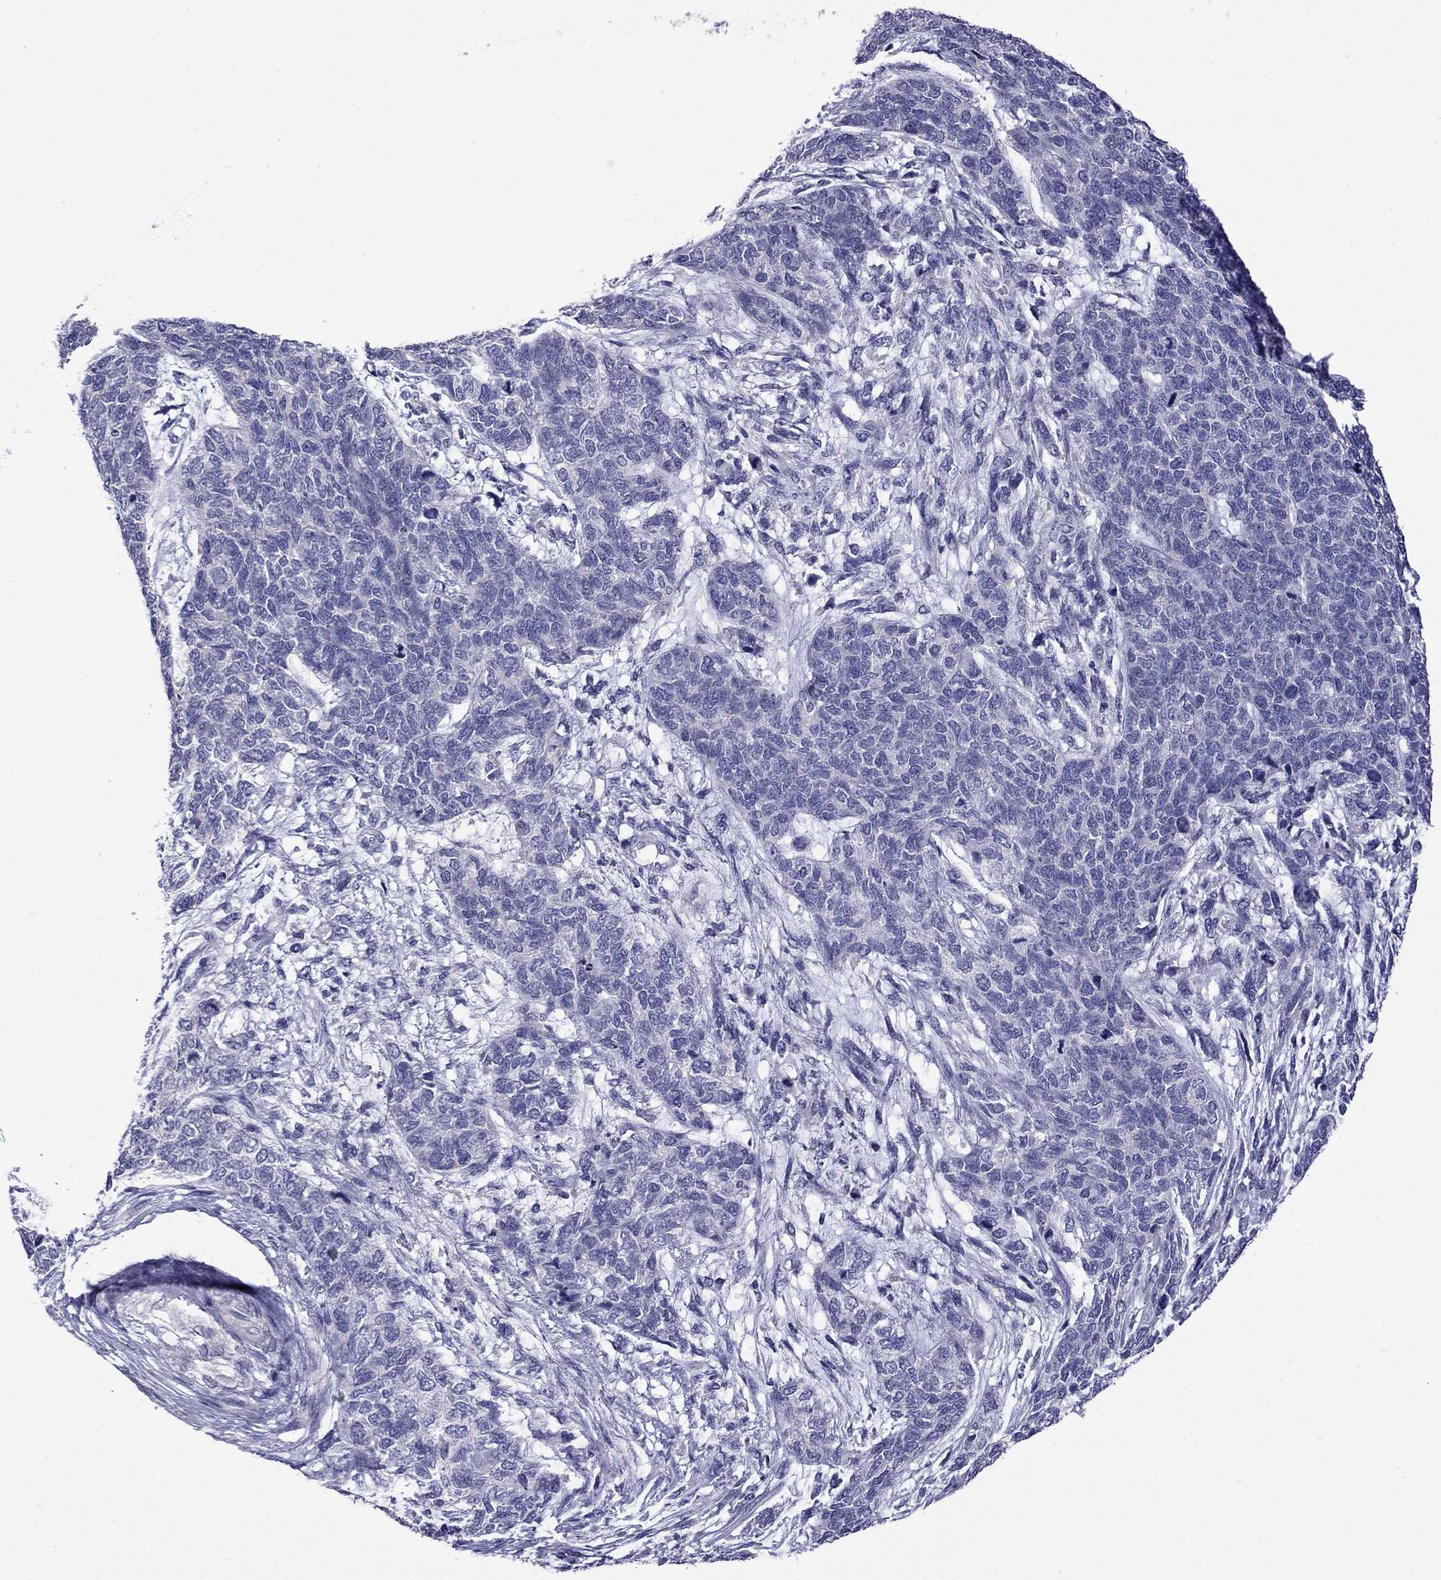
{"staining": {"intensity": "negative", "quantity": "none", "location": "none"}, "tissue": "cervical cancer", "cell_type": "Tumor cells", "image_type": "cancer", "snomed": [{"axis": "morphology", "description": "Squamous cell carcinoma, NOS"}, {"axis": "topography", "description": "Cervix"}], "caption": "Immunohistochemistry photomicrograph of neoplastic tissue: squamous cell carcinoma (cervical) stained with DAB exhibits no significant protein staining in tumor cells. (DAB (3,3'-diaminobenzidine) immunohistochemistry (IHC), high magnification).", "gene": "STAR", "patient": {"sex": "female", "age": 63}}